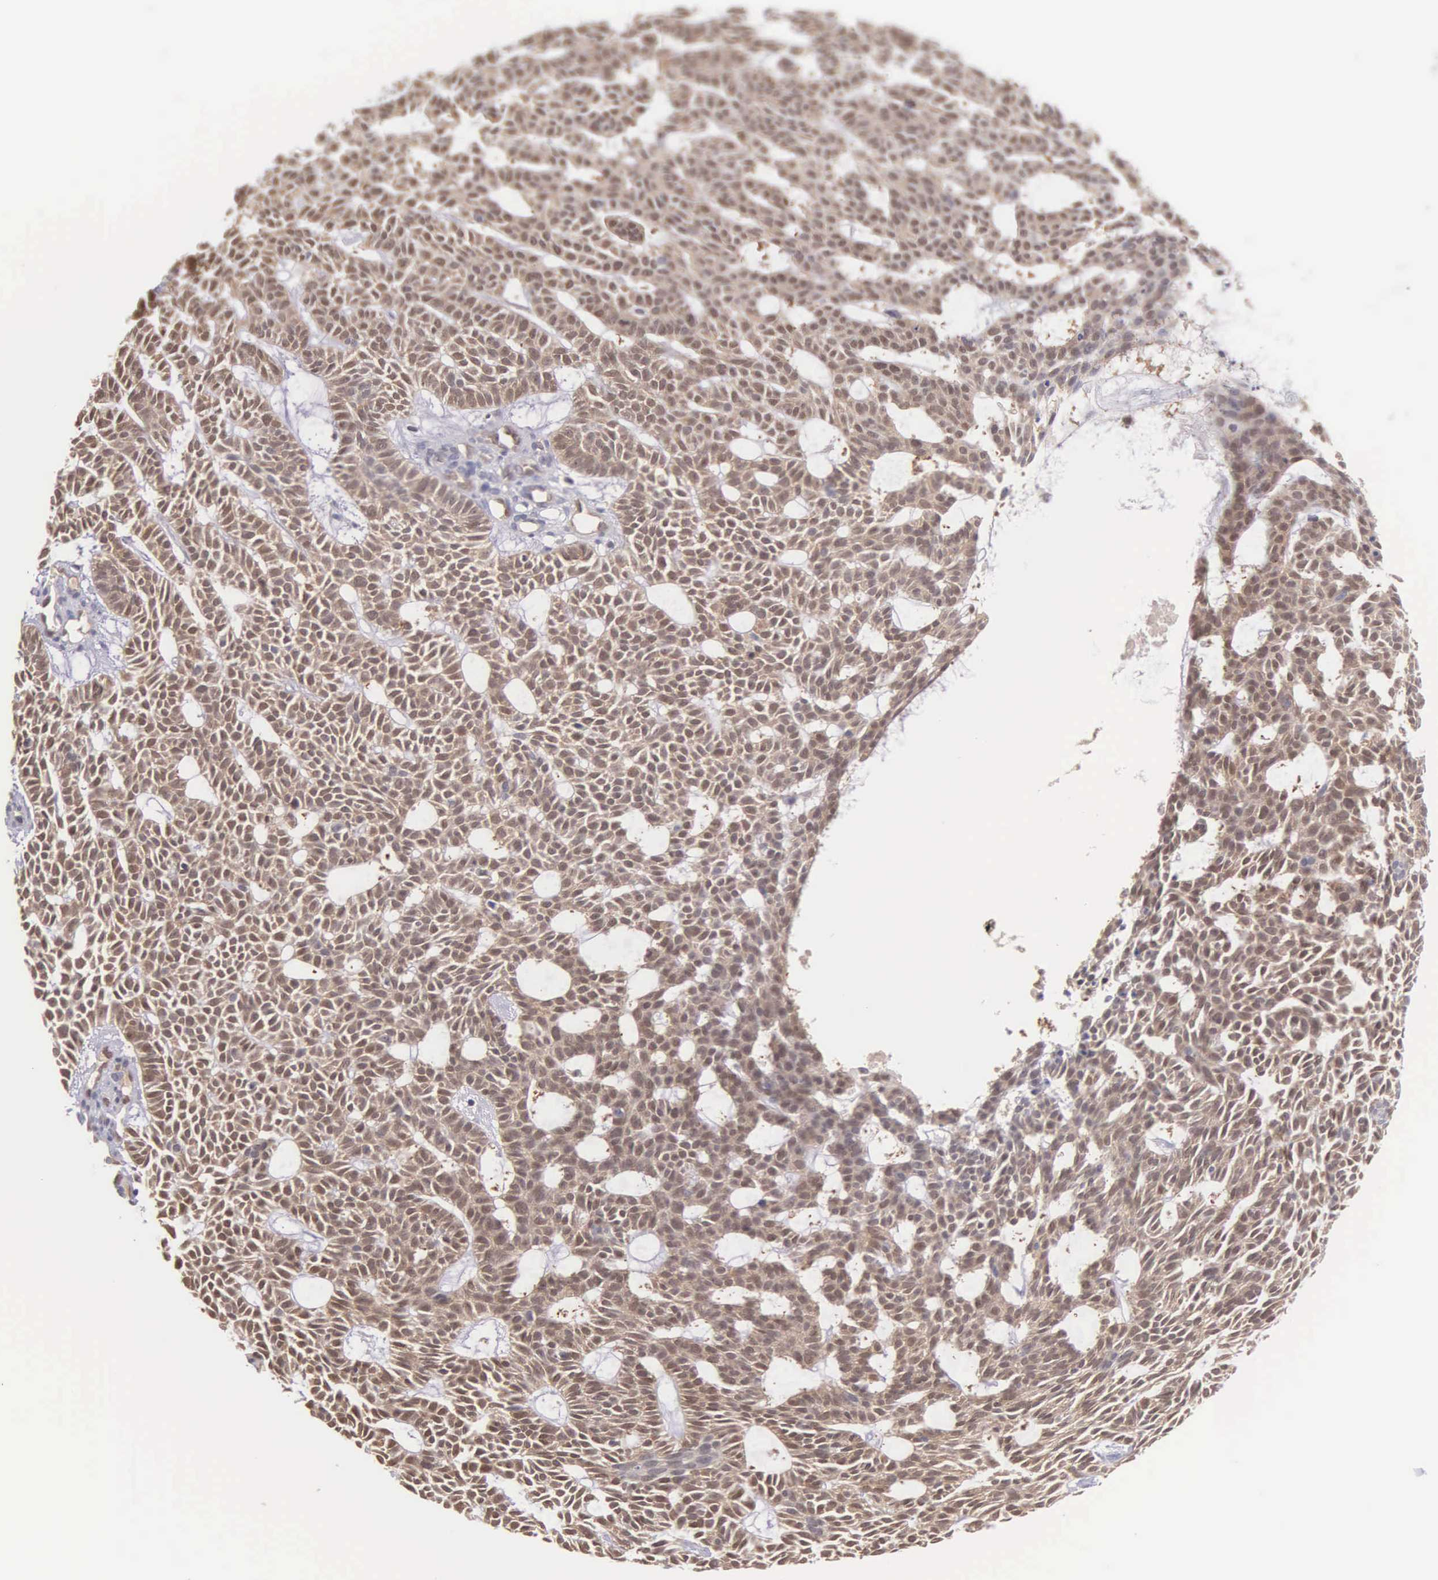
{"staining": {"intensity": "moderate", "quantity": "25%-75%", "location": "cytoplasmic/membranous"}, "tissue": "skin cancer", "cell_type": "Tumor cells", "image_type": "cancer", "snomed": [{"axis": "morphology", "description": "Basal cell carcinoma"}, {"axis": "topography", "description": "Skin"}], "caption": "Human skin cancer stained with a brown dye demonstrates moderate cytoplasmic/membranous positive positivity in about 25%-75% of tumor cells.", "gene": "BID", "patient": {"sex": "male", "age": 75}}